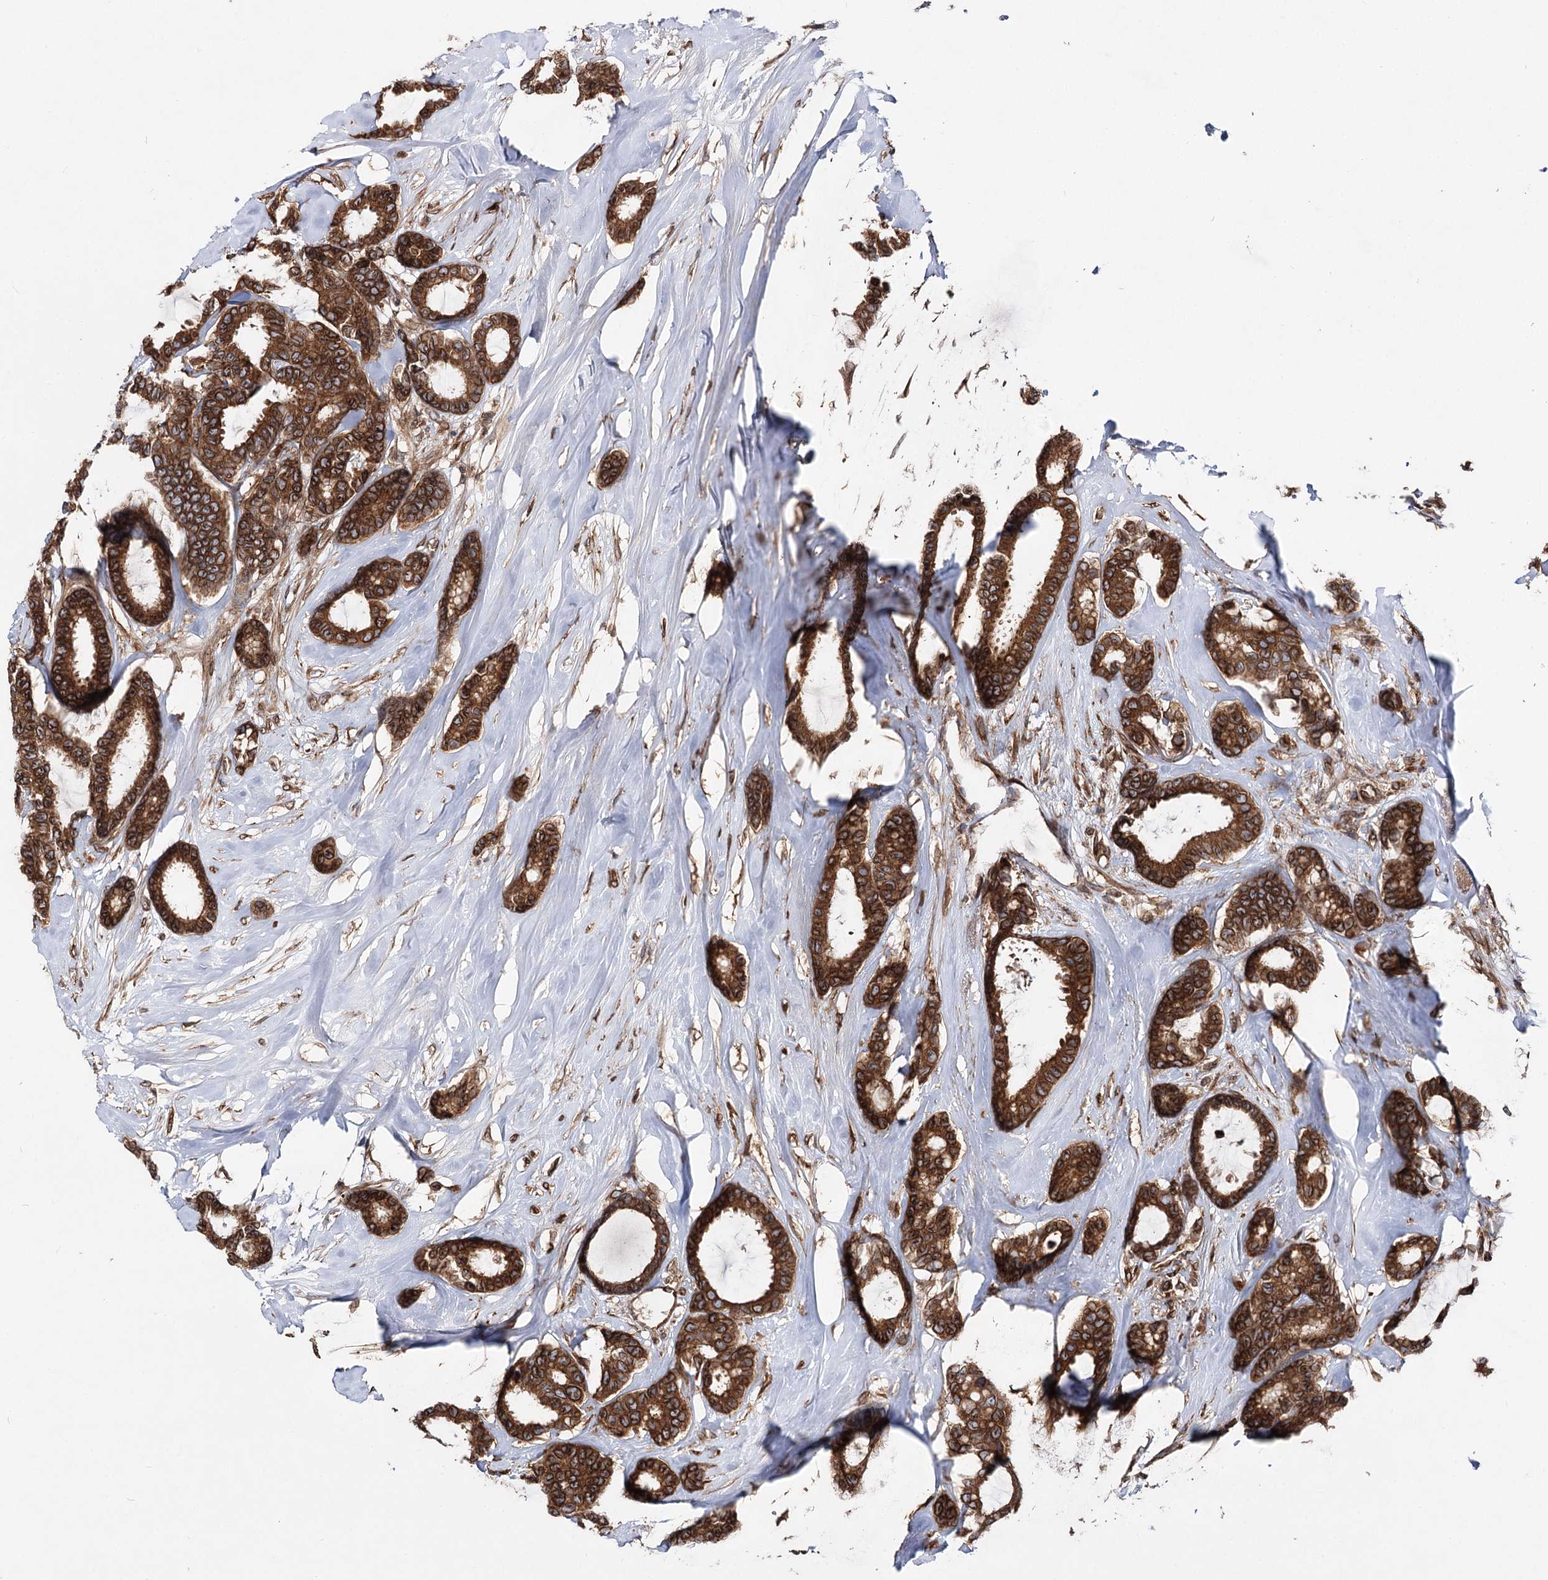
{"staining": {"intensity": "strong", "quantity": ">75%", "location": "cytoplasmic/membranous"}, "tissue": "breast cancer", "cell_type": "Tumor cells", "image_type": "cancer", "snomed": [{"axis": "morphology", "description": "Duct carcinoma"}, {"axis": "topography", "description": "Breast"}], "caption": "Immunohistochemistry (IHC) micrograph of neoplastic tissue: breast infiltrating ductal carcinoma stained using IHC displays high levels of strong protein expression localized specifically in the cytoplasmic/membranous of tumor cells, appearing as a cytoplasmic/membranous brown color.", "gene": "FGFR1OP2", "patient": {"sex": "female", "age": 87}}